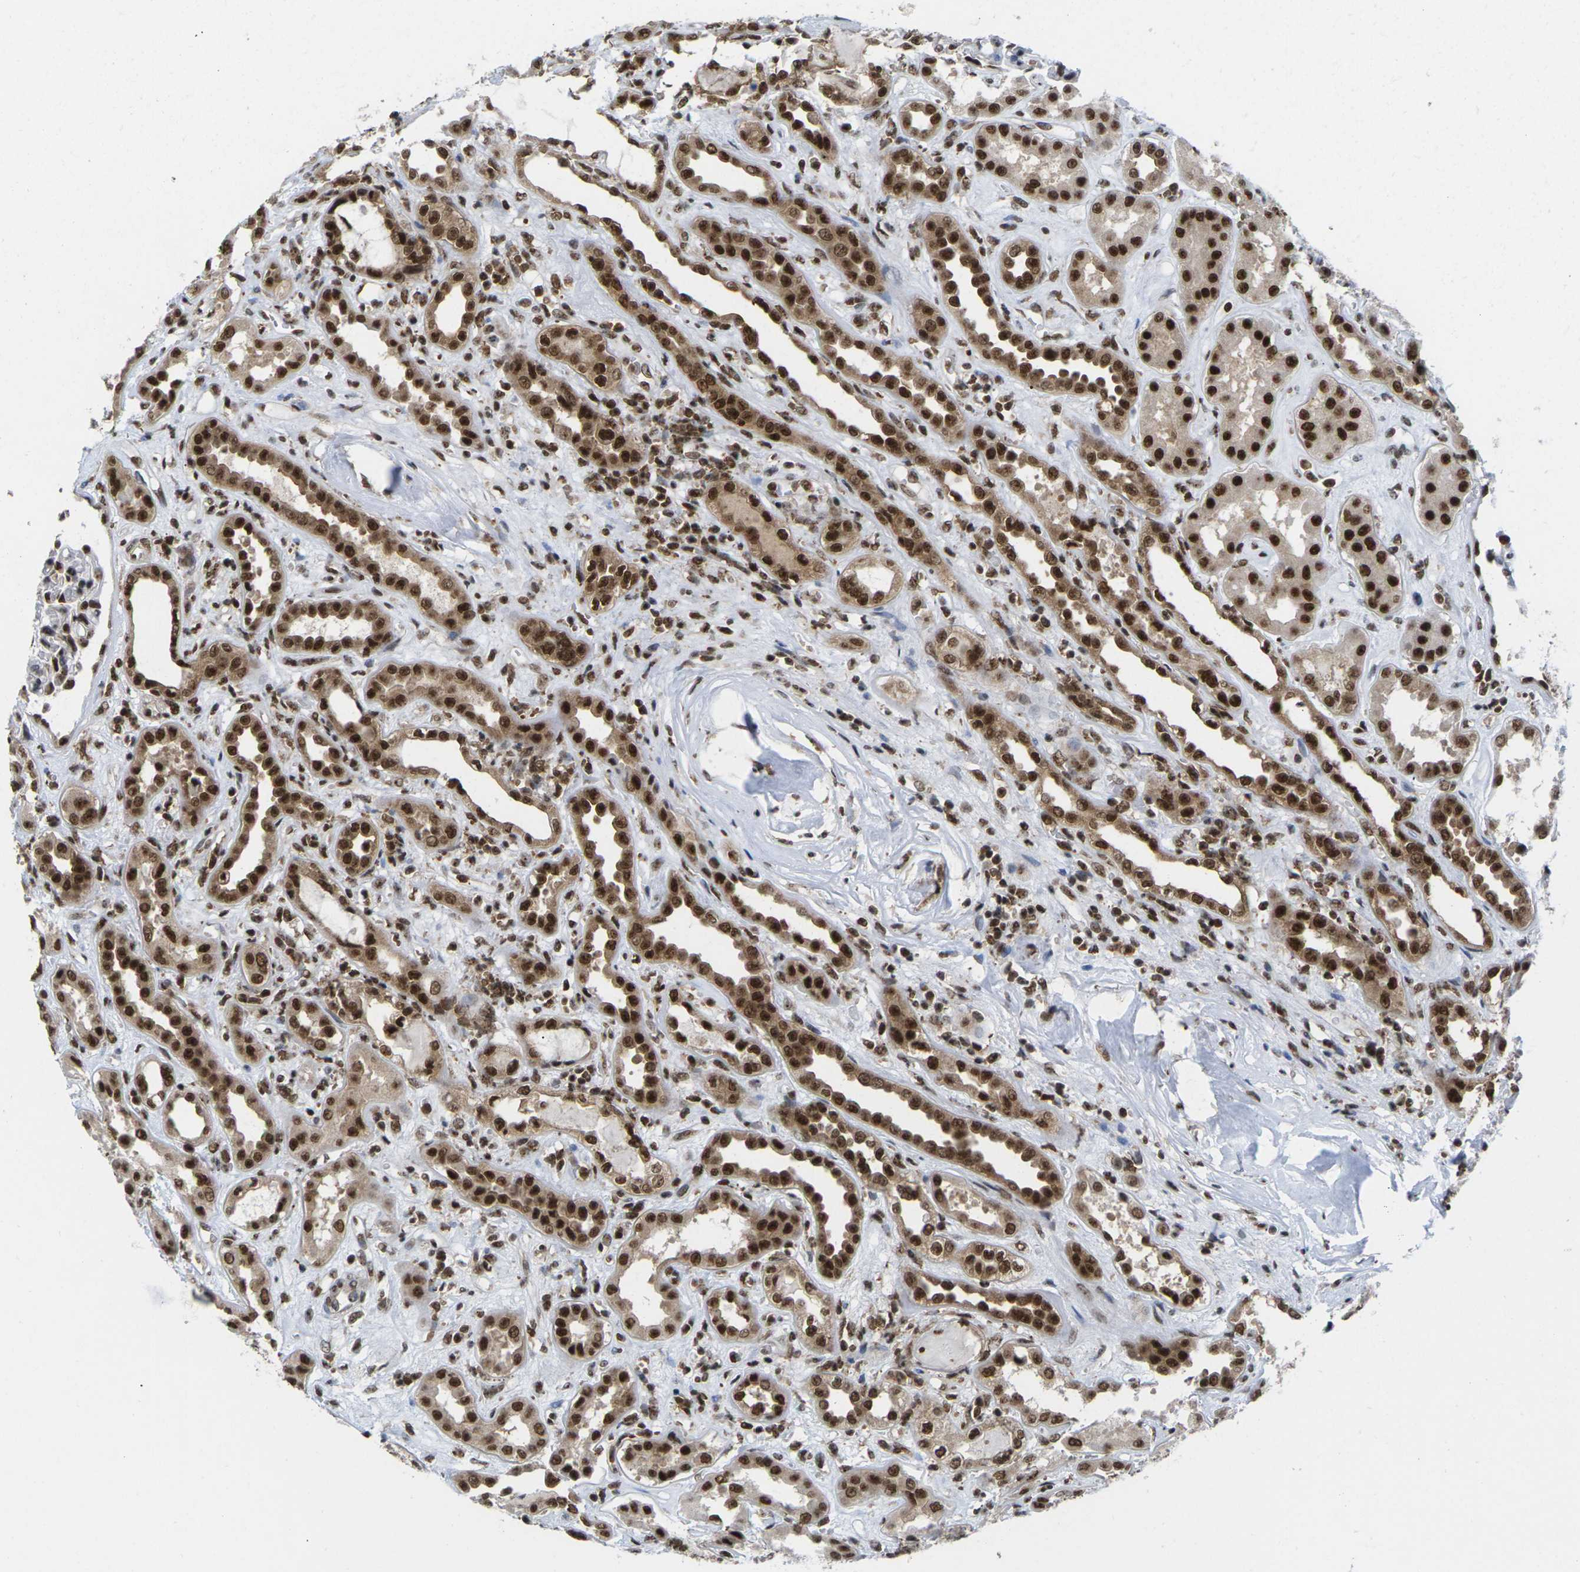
{"staining": {"intensity": "strong", "quantity": "25%-75%", "location": "nuclear"}, "tissue": "kidney", "cell_type": "Cells in glomeruli", "image_type": "normal", "snomed": [{"axis": "morphology", "description": "Normal tissue, NOS"}, {"axis": "topography", "description": "Kidney"}], "caption": "Immunohistochemical staining of normal human kidney demonstrates 25%-75% levels of strong nuclear protein staining in about 25%-75% of cells in glomeruli.", "gene": "MAGOH", "patient": {"sex": "male", "age": 59}}